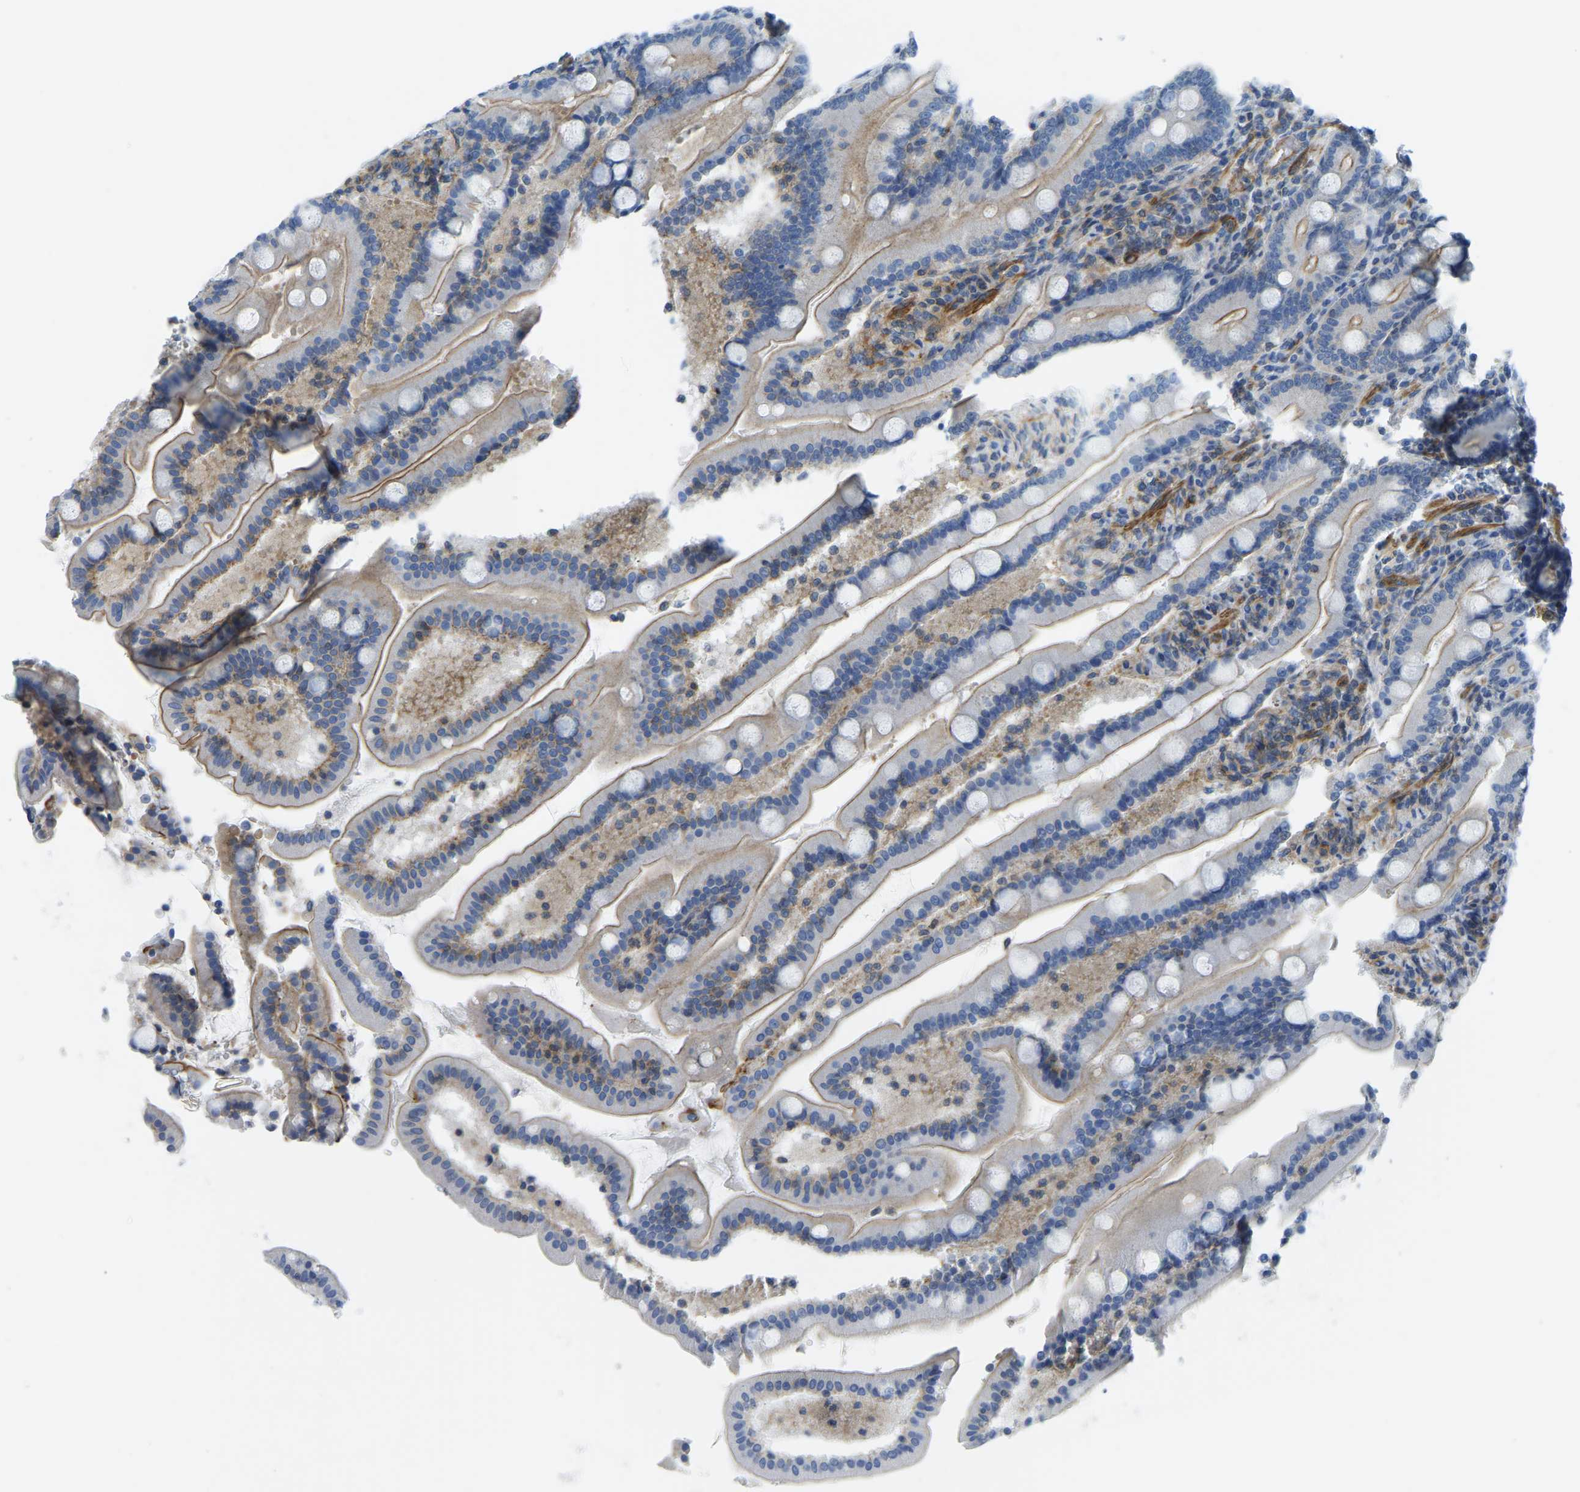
{"staining": {"intensity": "moderate", "quantity": "25%-75%", "location": "cytoplasmic/membranous"}, "tissue": "duodenum", "cell_type": "Glandular cells", "image_type": "normal", "snomed": [{"axis": "morphology", "description": "Normal tissue, NOS"}, {"axis": "topography", "description": "Duodenum"}], "caption": "The histopathology image reveals staining of benign duodenum, revealing moderate cytoplasmic/membranous protein staining (brown color) within glandular cells.", "gene": "MYL3", "patient": {"sex": "male", "age": 54}}